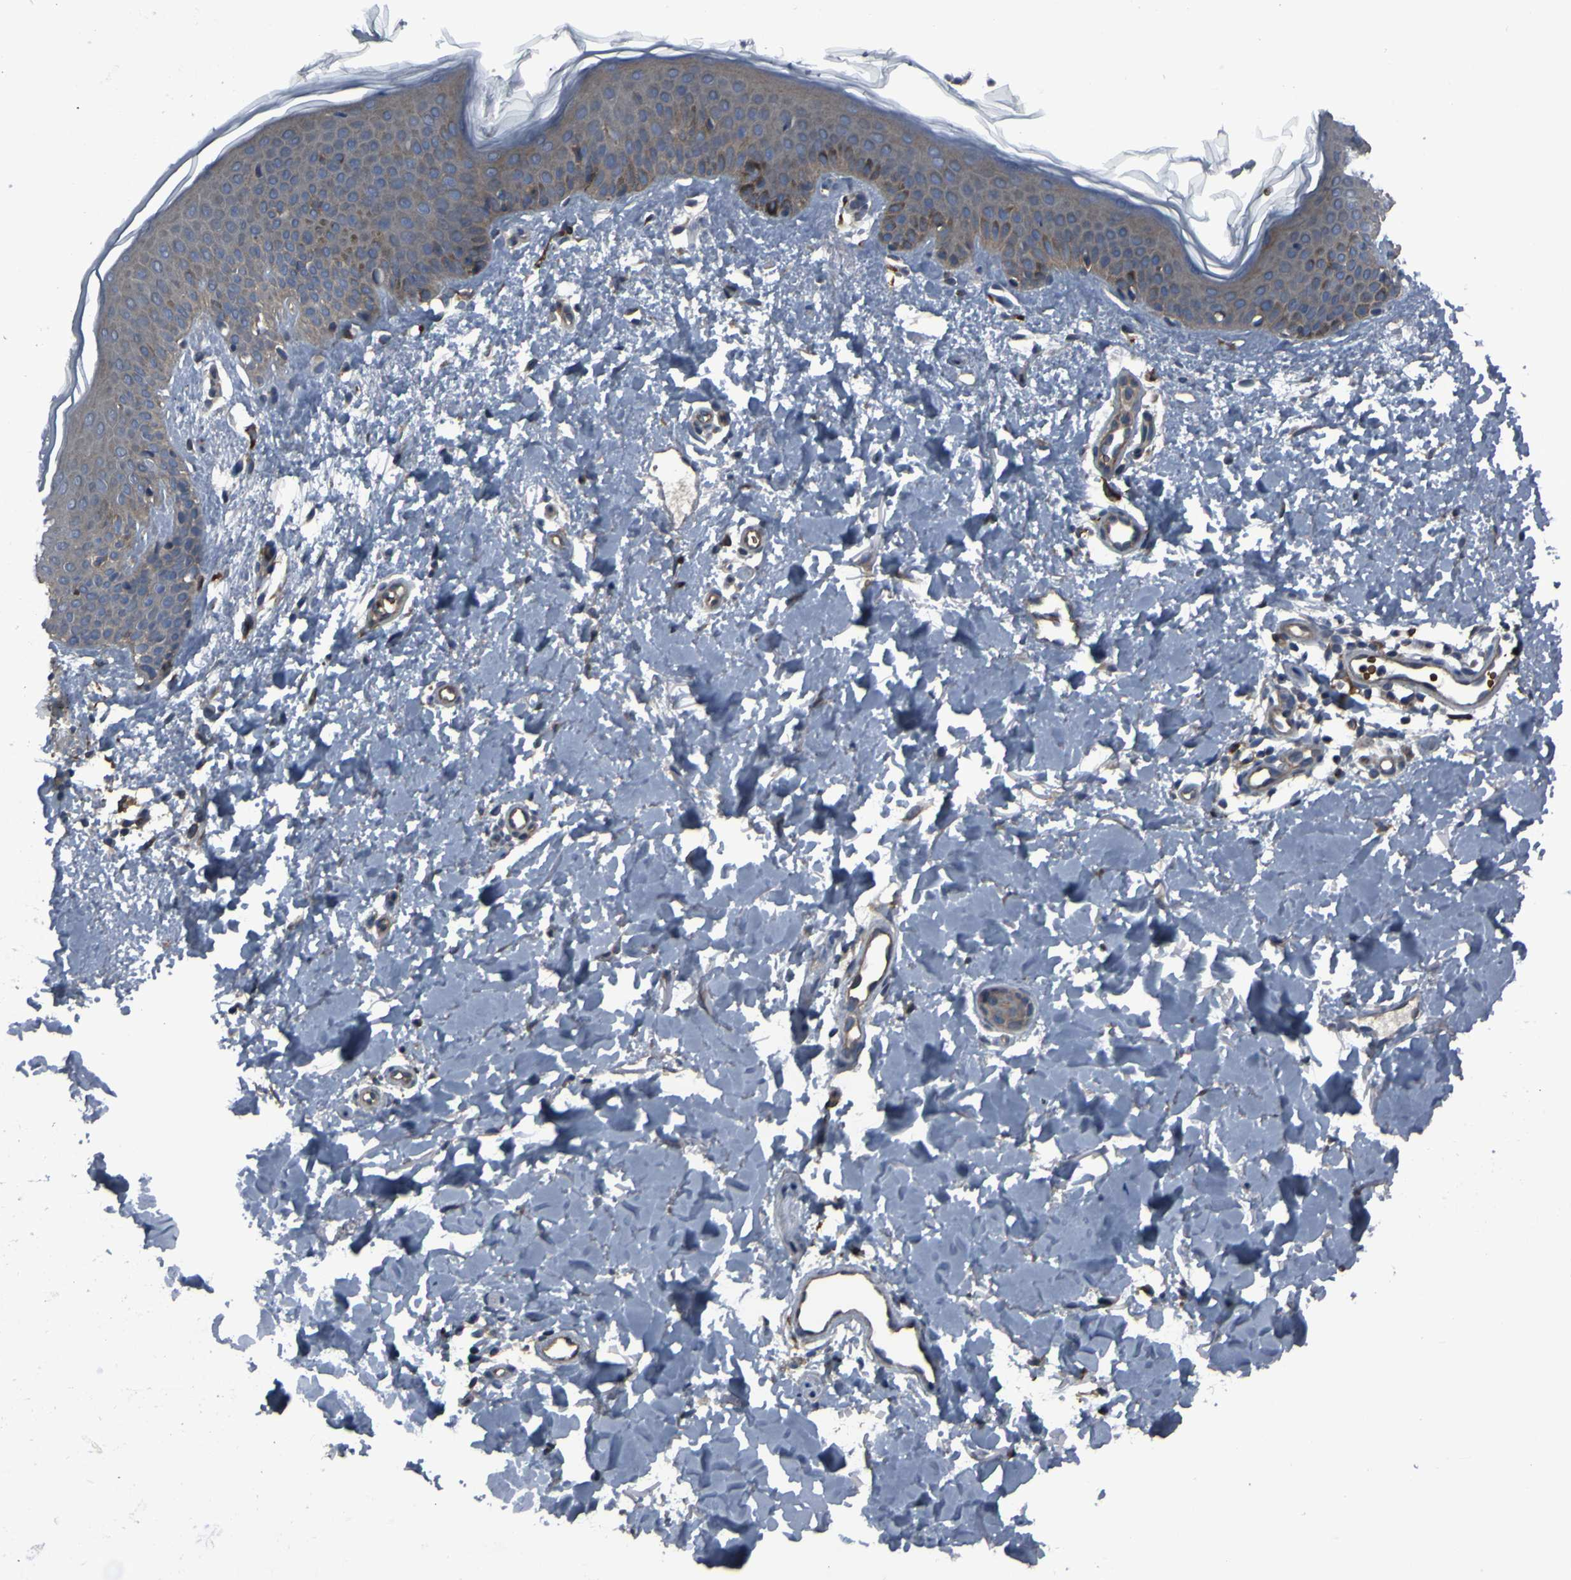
{"staining": {"intensity": "weak", "quantity": "25%-75%", "location": "cytoplasmic/membranous"}, "tissue": "skin", "cell_type": "Fibroblasts", "image_type": "normal", "snomed": [{"axis": "morphology", "description": "Normal tissue, NOS"}, {"axis": "topography", "description": "Skin"}], "caption": "Unremarkable skin shows weak cytoplasmic/membranous expression in approximately 25%-75% of fibroblasts, visualized by immunohistochemistry.", "gene": "GRAMD1A", "patient": {"sex": "female", "age": 56}}